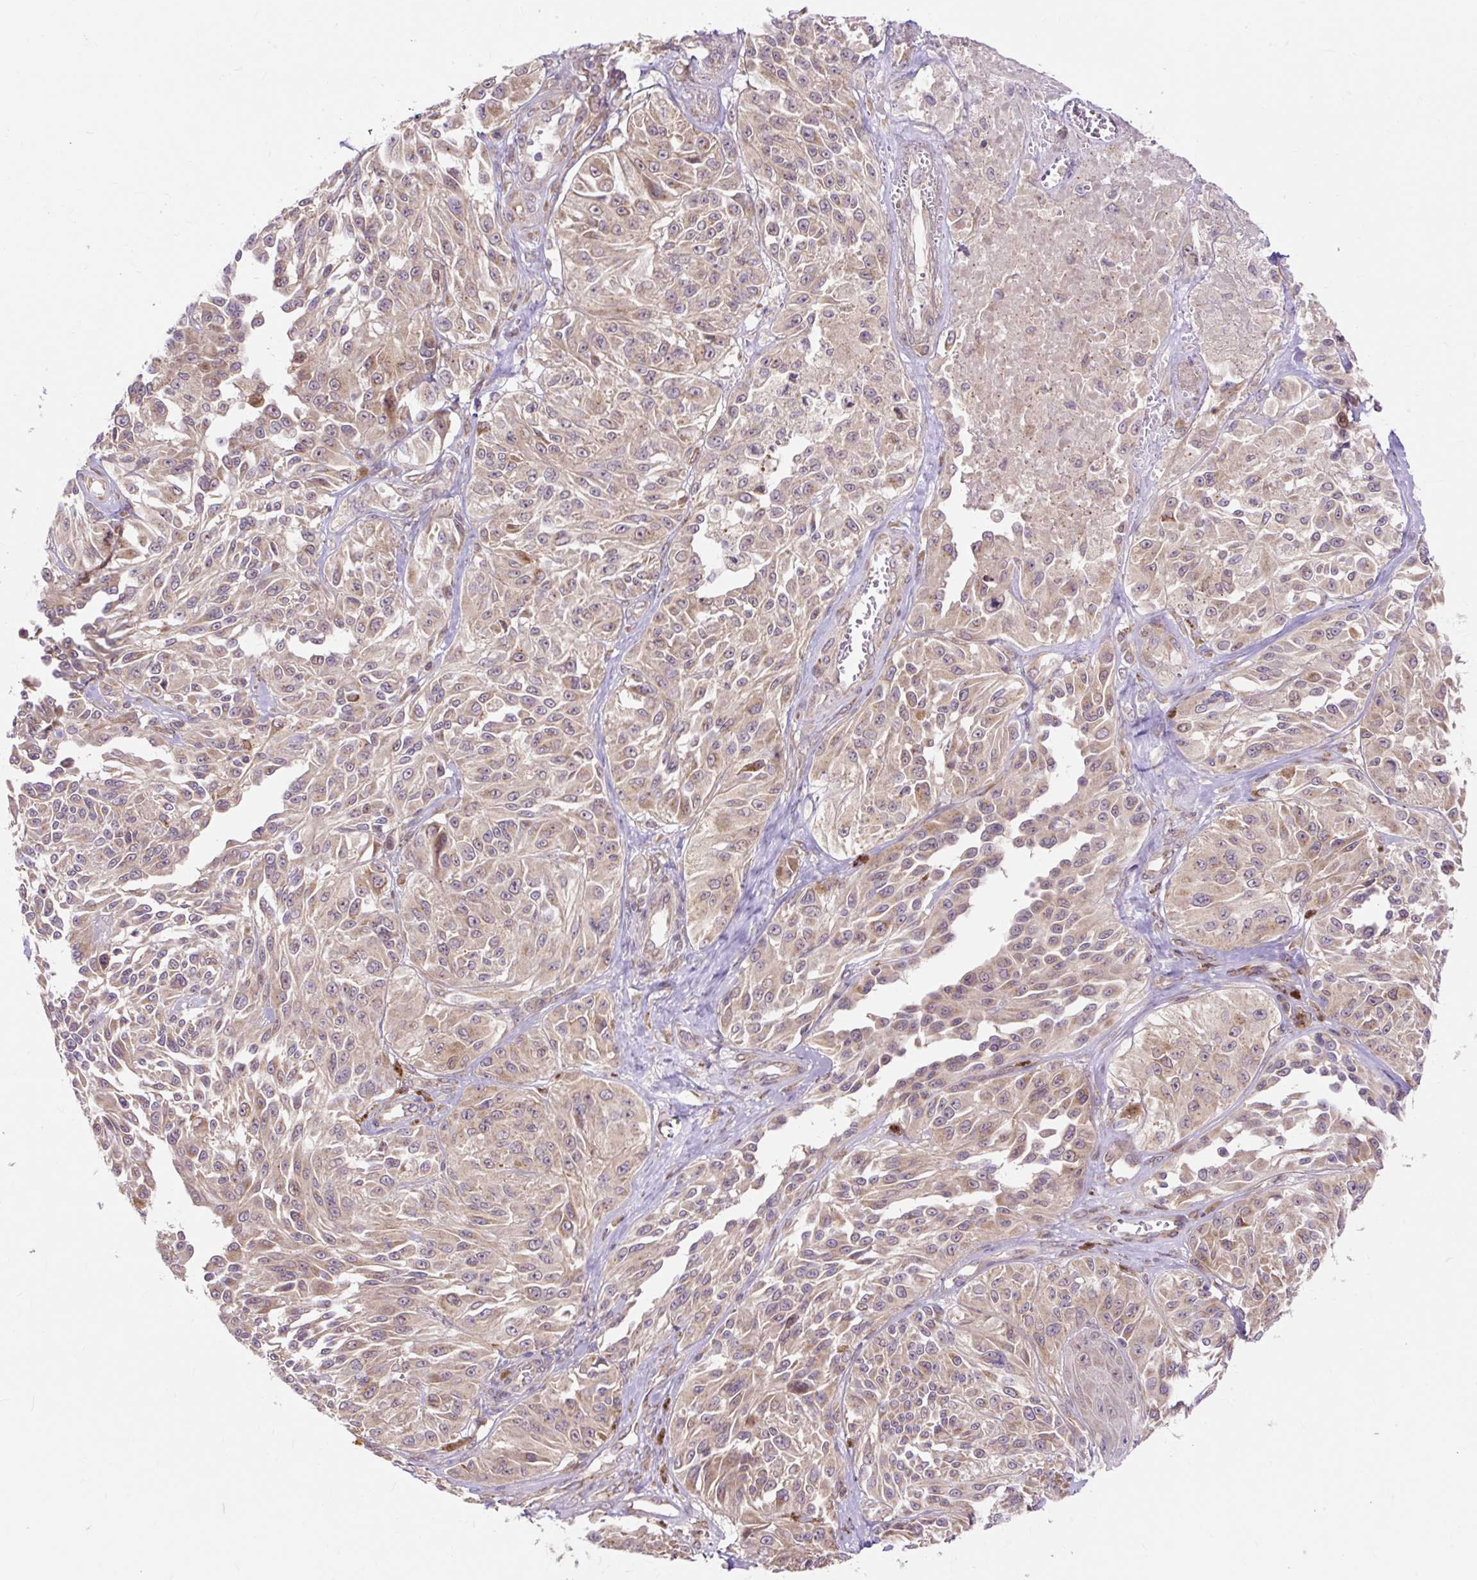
{"staining": {"intensity": "weak", "quantity": ">75%", "location": "cytoplasmic/membranous"}, "tissue": "melanoma", "cell_type": "Tumor cells", "image_type": "cancer", "snomed": [{"axis": "morphology", "description": "Malignant melanoma, NOS"}, {"axis": "topography", "description": "Skin"}], "caption": "IHC of human malignant melanoma exhibits low levels of weak cytoplasmic/membranous staining in about >75% of tumor cells.", "gene": "TRIAP1", "patient": {"sex": "male", "age": 94}}